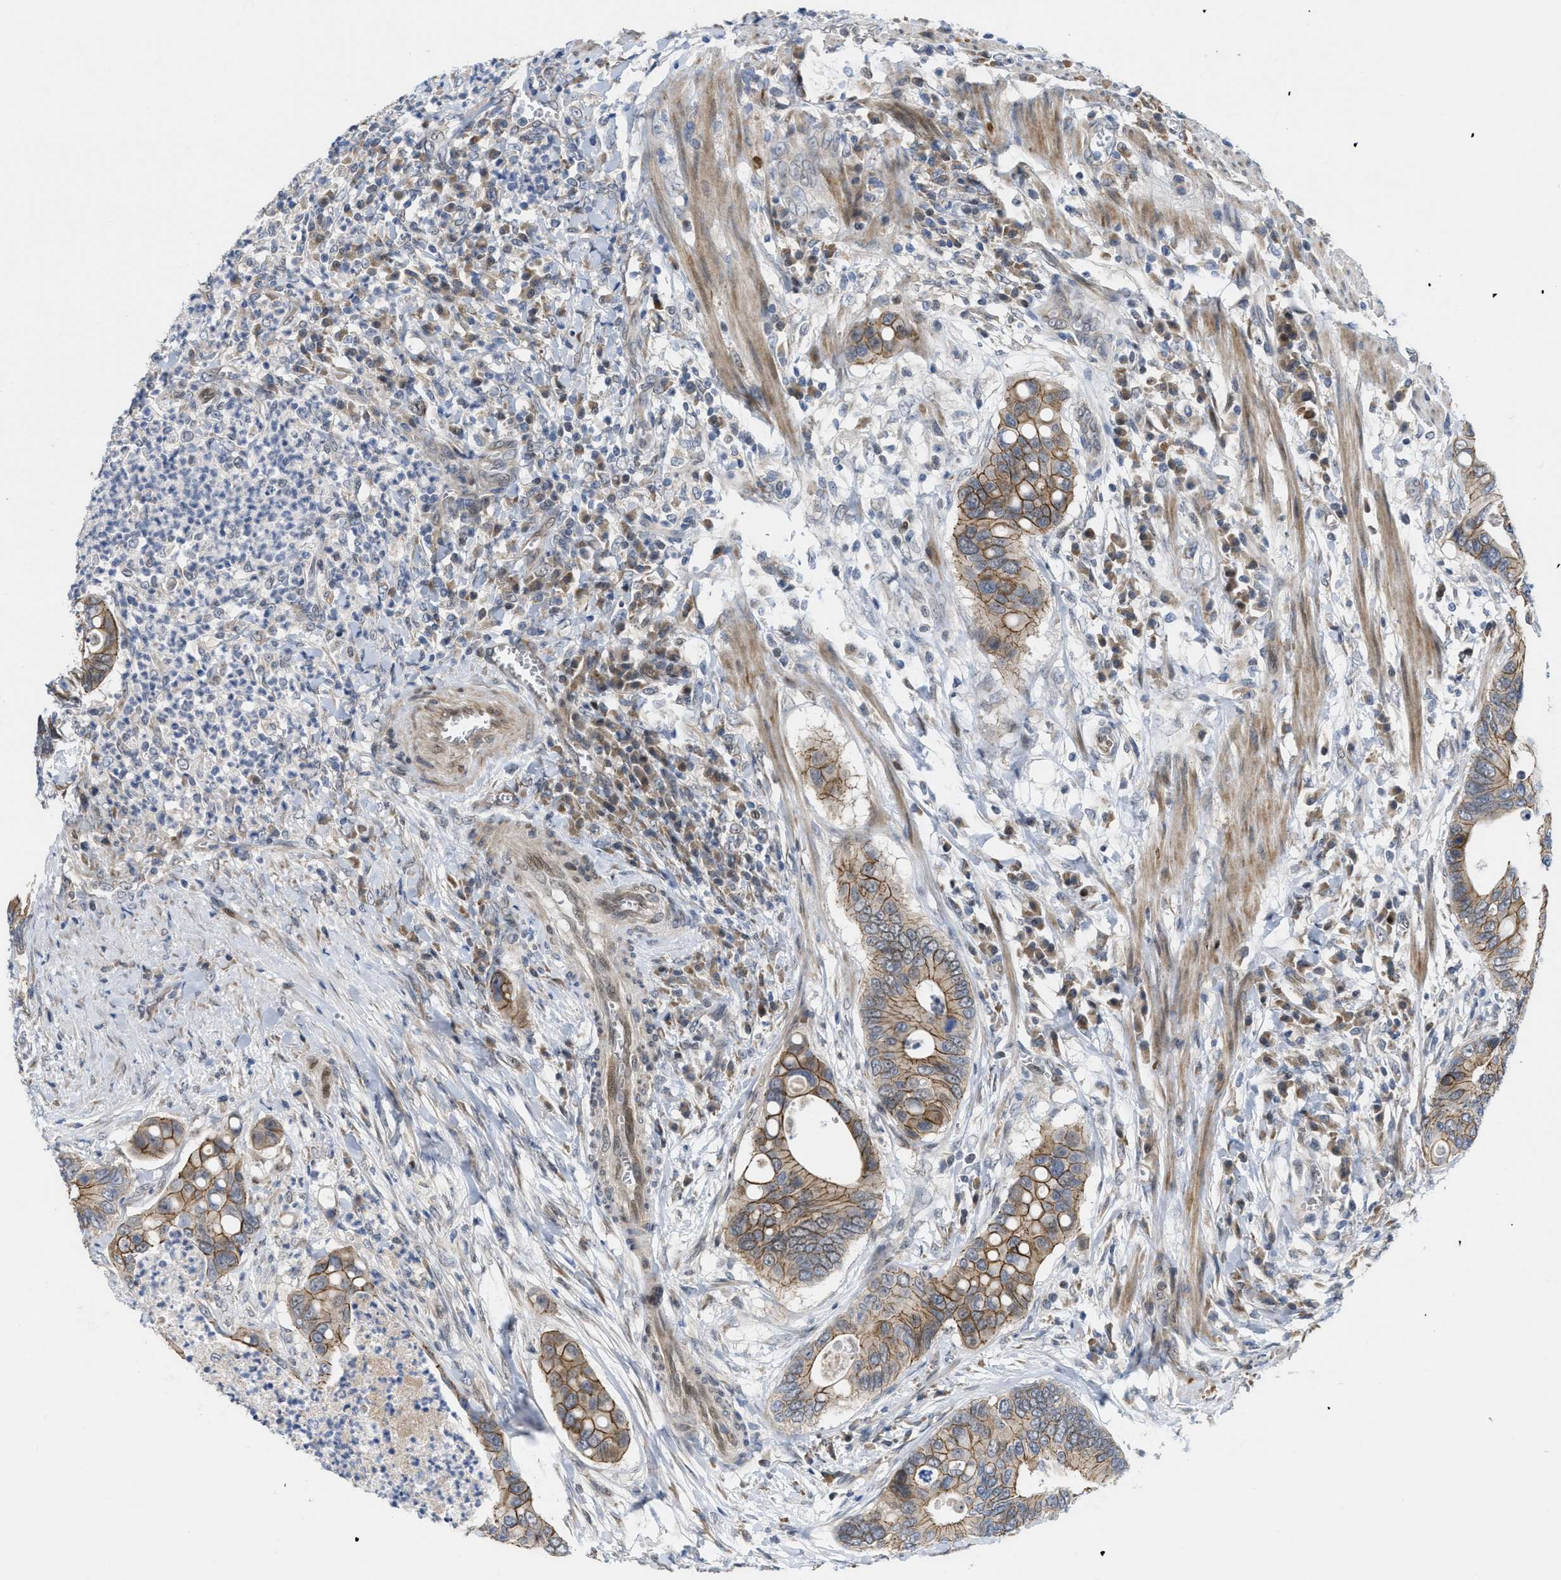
{"staining": {"intensity": "moderate", "quantity": ">75%", "location": "cytoplasmic/membranous"}, "tissue": "colorectal cancer", "cell_type": "Tumor cells", "image_type": "cancer", "snomed": [{"axis": "morphology", "description": "Inflammation, NOS"}, {"axis": "morphology", "description": "Adenocarcinoma, NOS"}, {"axis": "topography", "description": "Colon"}], "caption": "Colorectal cancer (adenocarcinoma) stained for a protein (brown) reveals moderate cytoplasmic/membranous positive positivity in approximately >75% of tumor cells.", "gene": "CDPF1", "patient": {"sex": "male", "age": 72}}